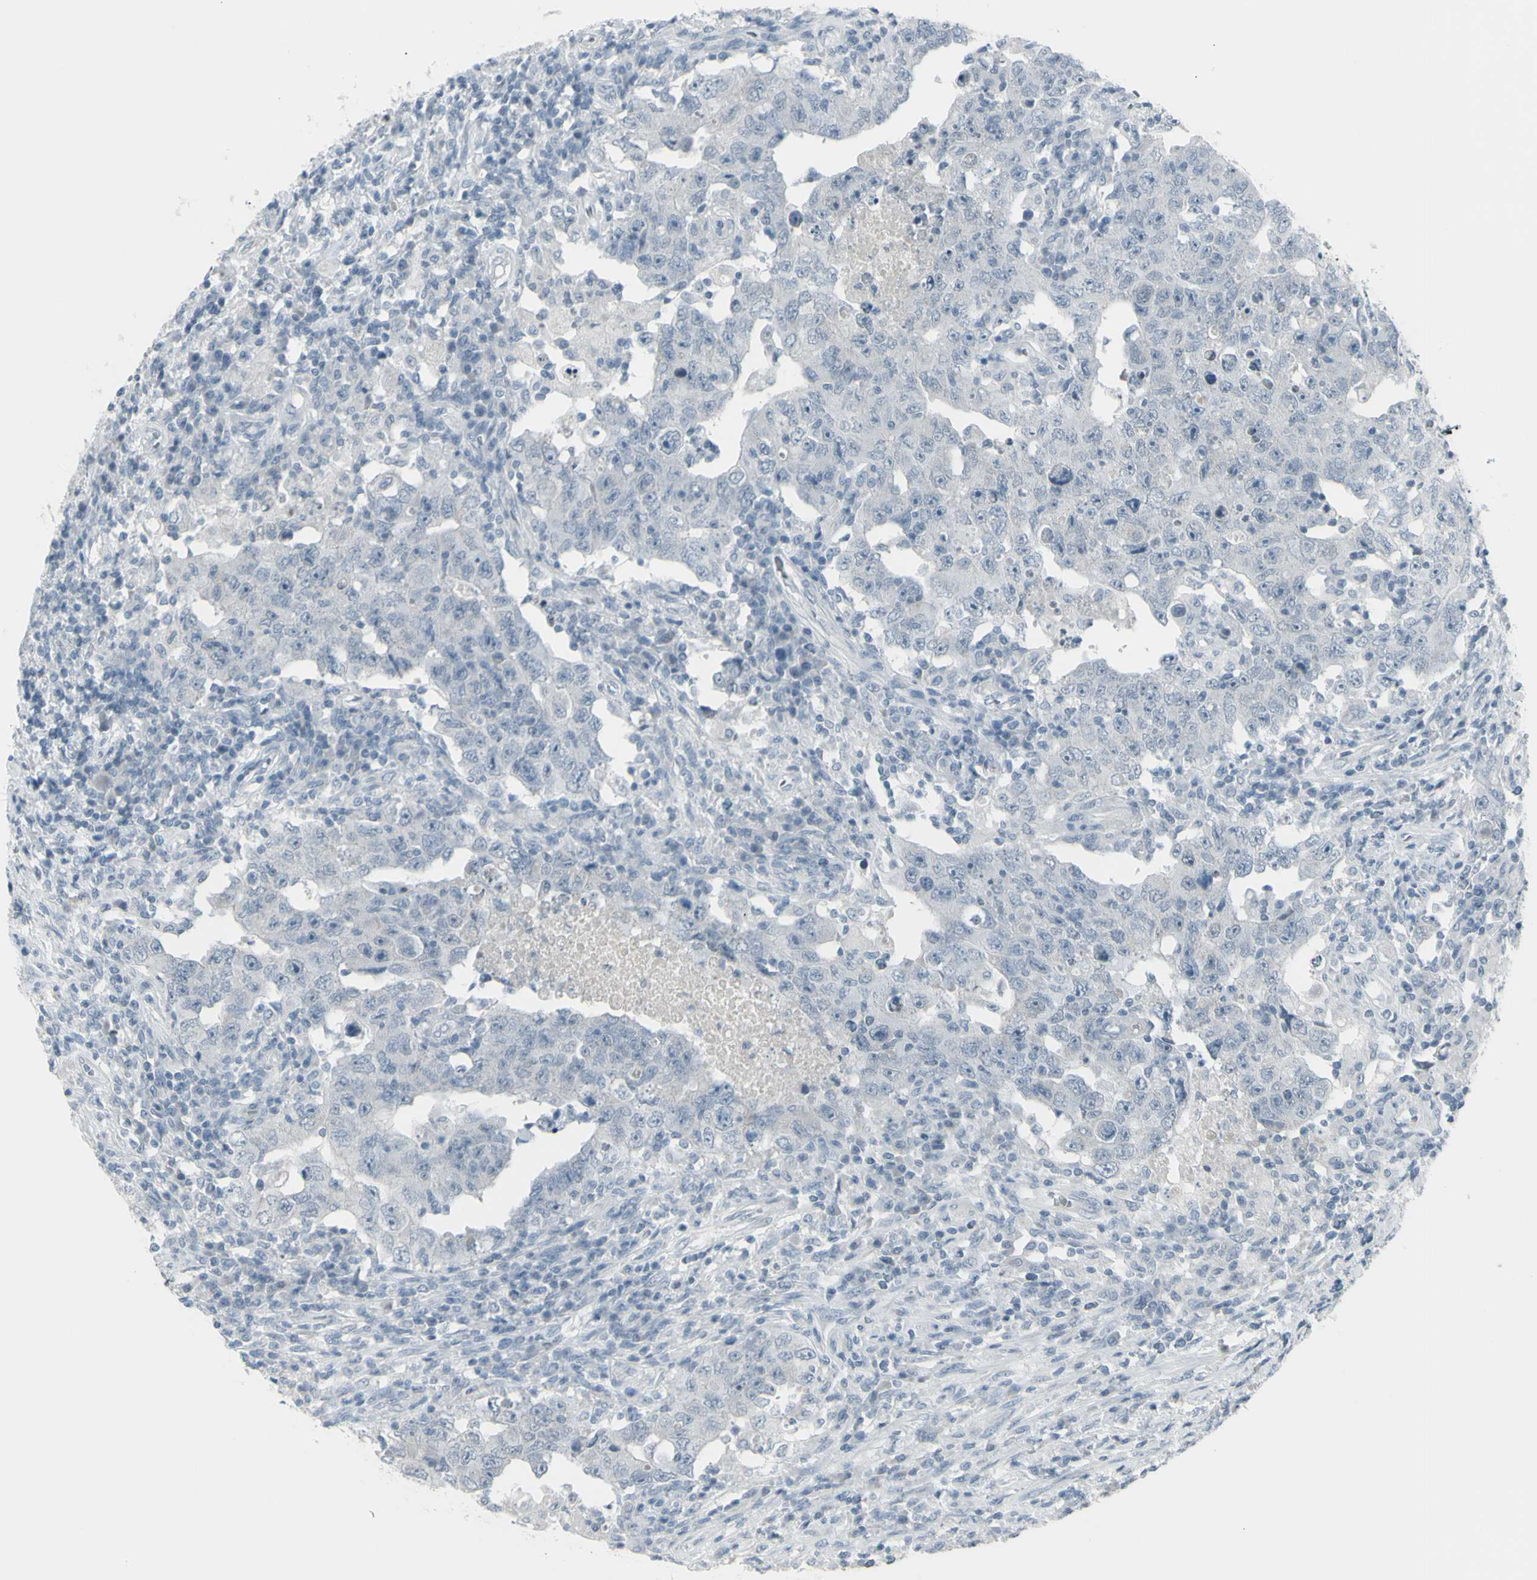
{"staining": {"intensity": "negative", "quantity": "none", "location": "none"}, "tissue": "testis cancer", "cell_type": "Tumor cells", "image_type": "cancer", "snomed": [{"axis": "morphology", "description": "Carcinoma, Embryonal, NOS"}, {"axis": "topography", "description": "Testis"}], "caption": "Tumor cells show no significant protein staining in testis cancer (embryonal carcinoma). (DAB IHC, high magnification).", "gene": "RAB3A", "patient": {"sex": "male", "age": 26}}